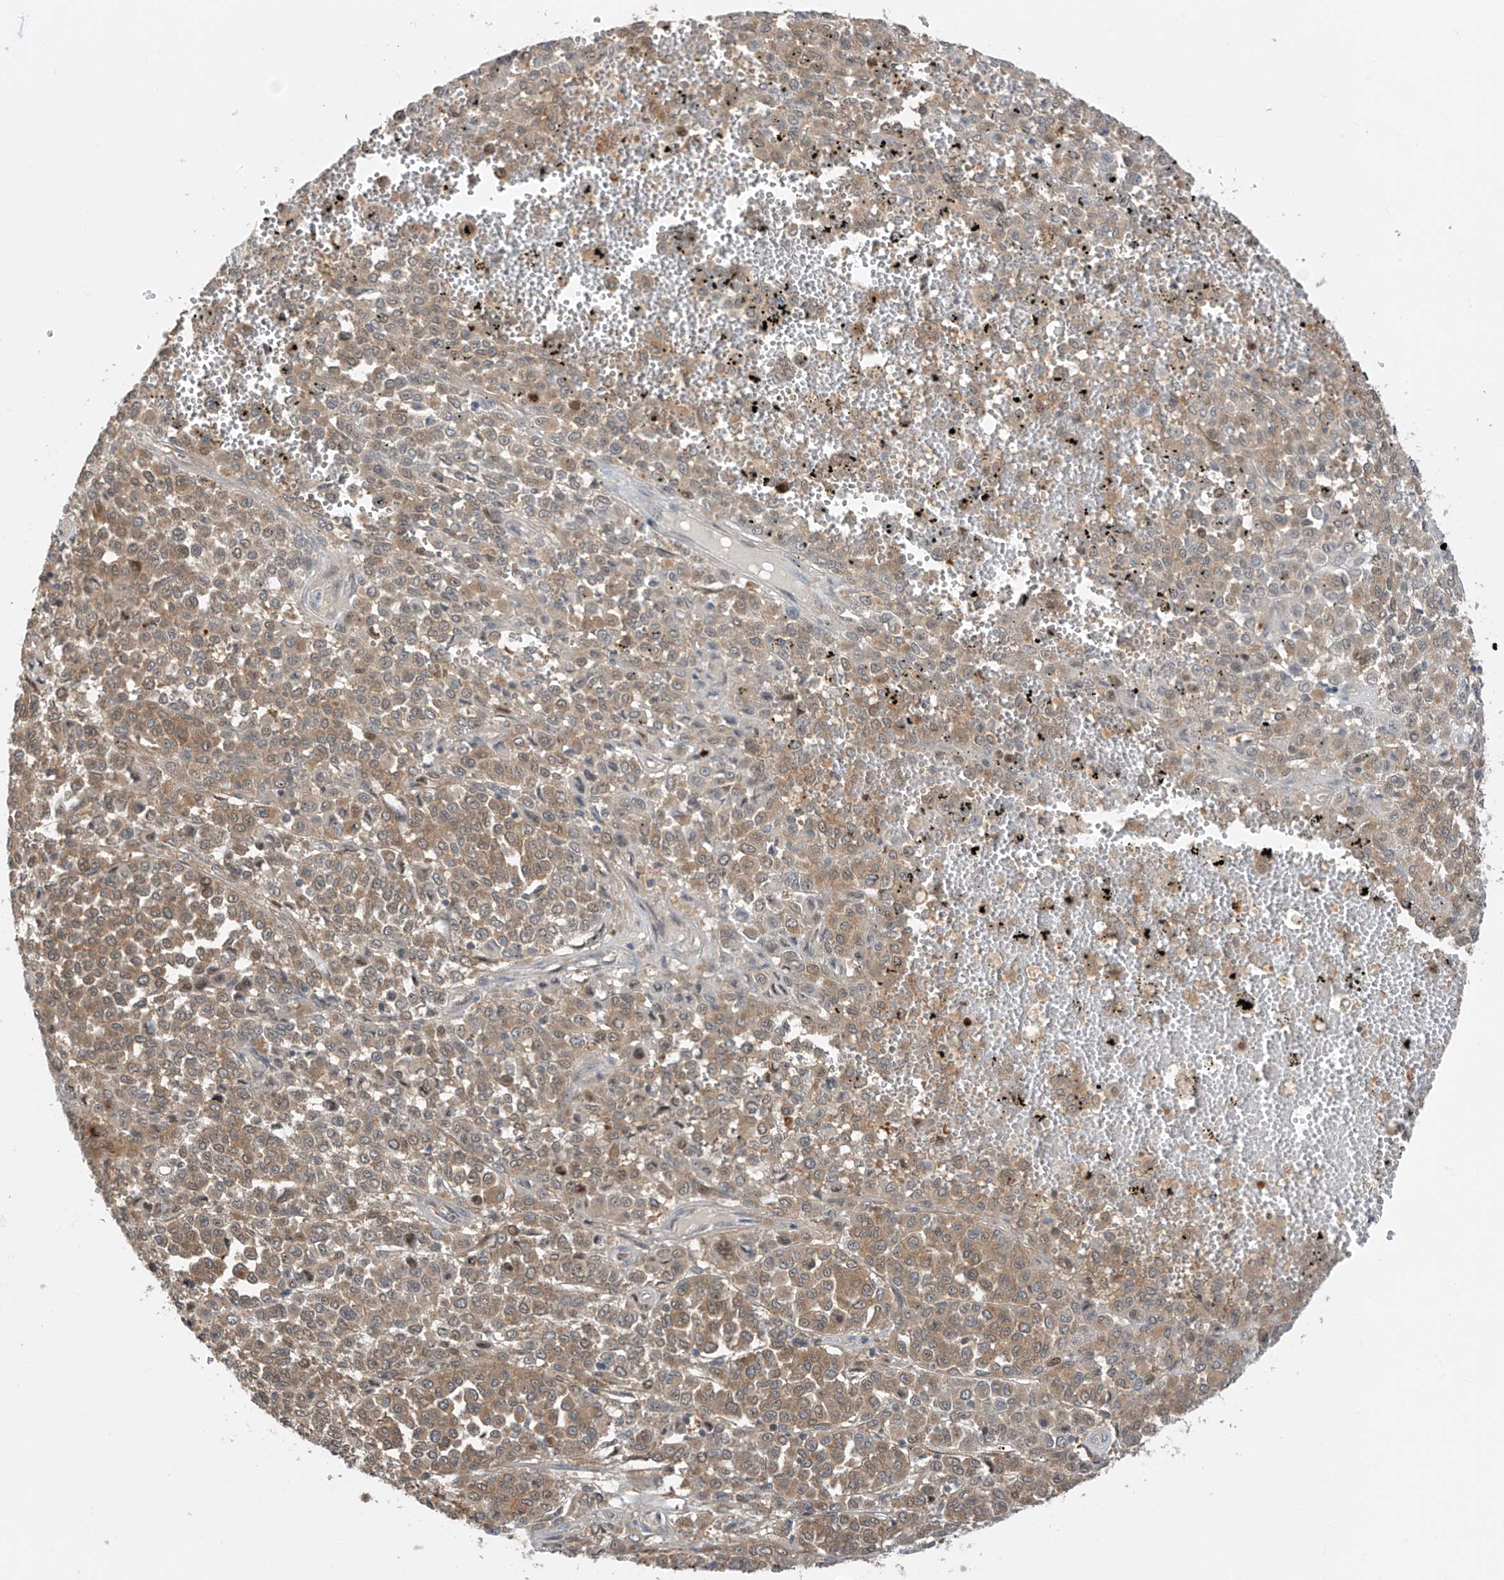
{"staining": {"intensity": "moderate", "quantity": ">75%", "location": "cytoplasmic/membranous"}, "tissue": "melanoma", "cell_type": "Tumor cells", "image_type": "cancer", "snomed": [{"axis": "morphology", "description": "Malignant melanoma, Metastatic site"}, {"axis": "topography", "description": "Pancreas"}], "caption": "A histopathology image showing moderate cytoplasmic/membranous positivity in approximately >75% of tumor cells in melanoma, as visualized by brown immunohistochemical staining.", "gene": "TTC38", "patient": {"sex": "female", "age": 30}}